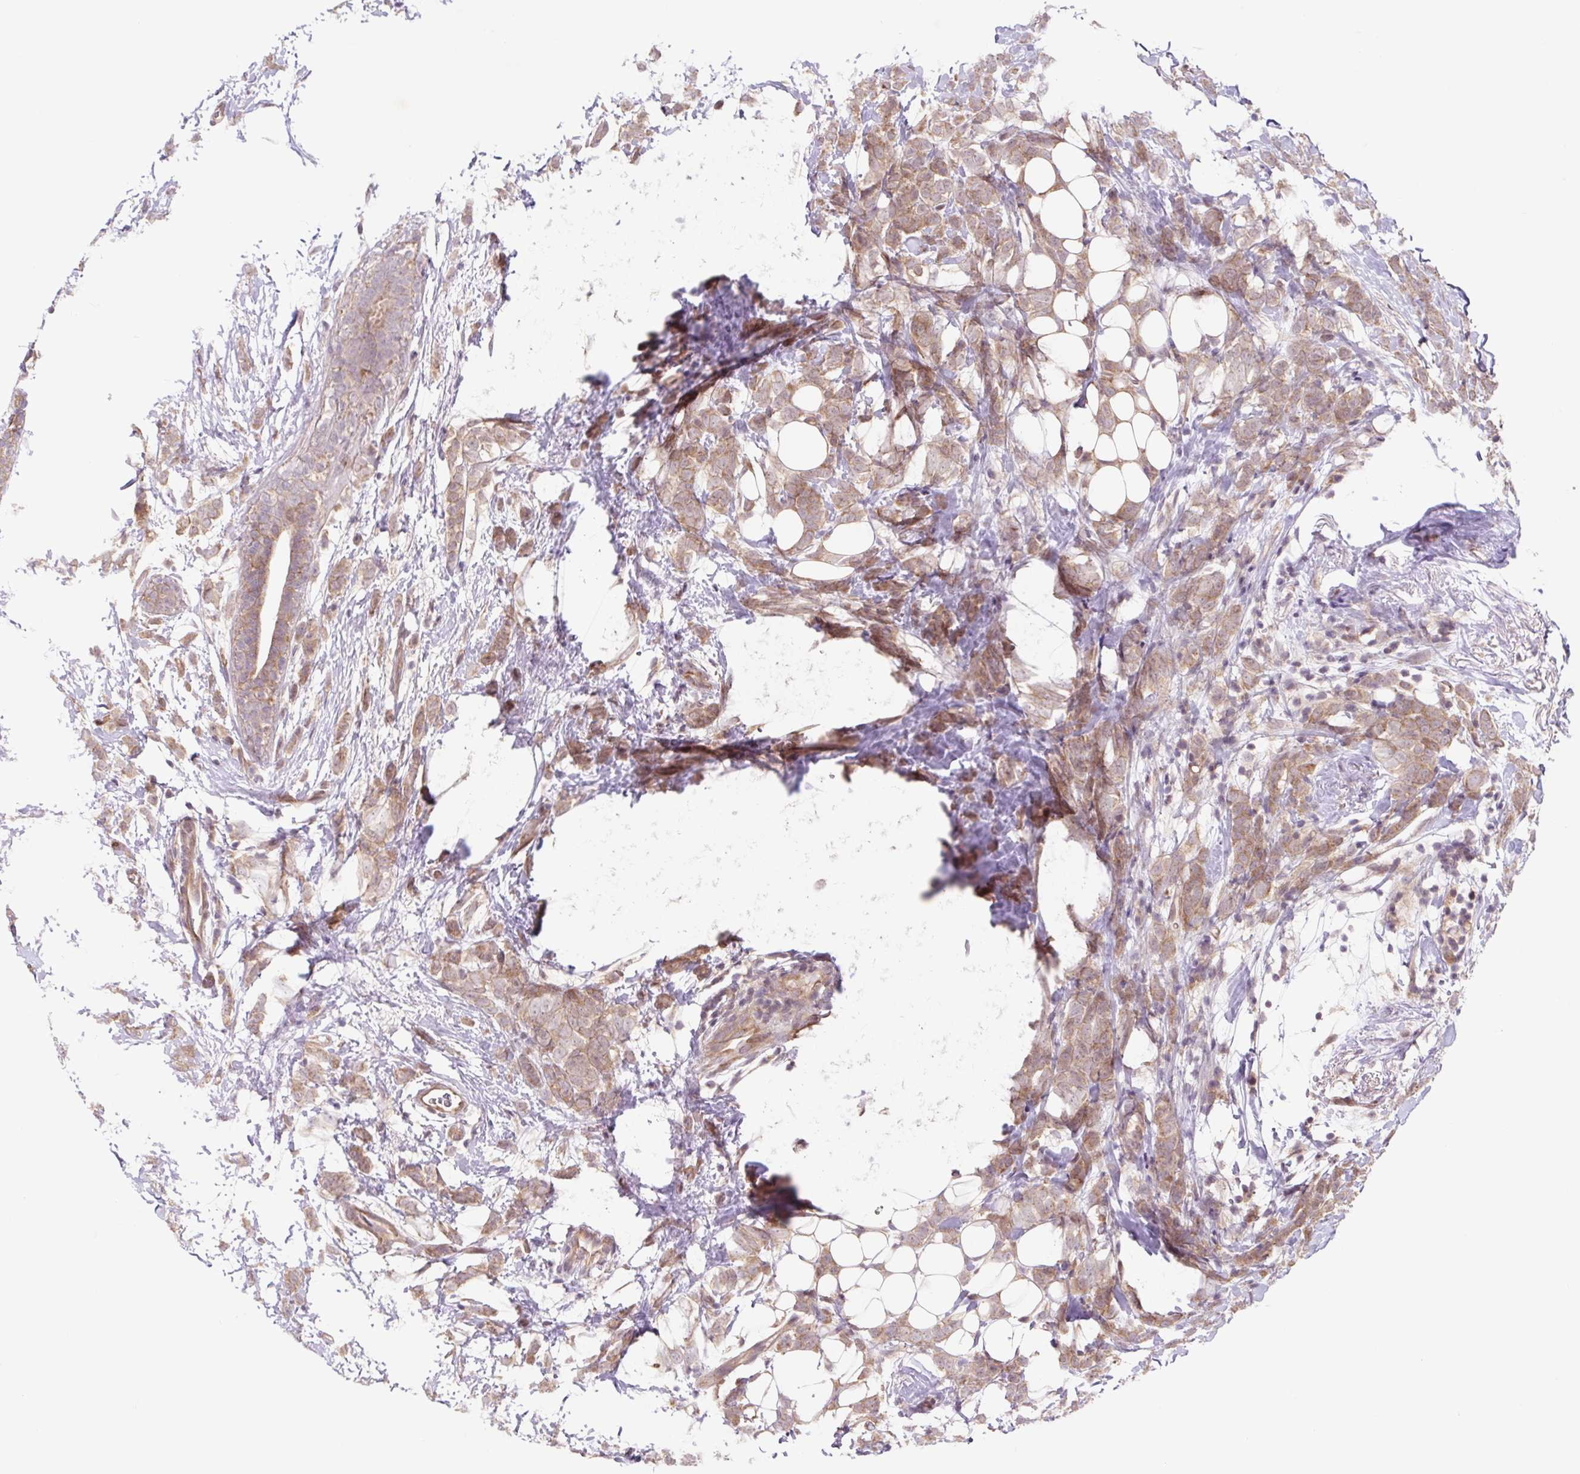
{"staining": {"intensity": "moderate", "quantity": ">75%", "location": "cytoplasmic/membranous"}, "tissue": "breast cancer", "cell_type": "Tumor cells", "image_type": "cancer", "snomed": [{"axis": "morphology", "description": "Lobular carcinoma"}, {"axis": "topography", "description": "Breast"}], "caption": "Tumor cells exhibit moderate cytoplasmic/membranous positivity in about >75% of cells in breast cancer.", "gene": "HFE", "patient": {"sex": "female", "age": 49}}